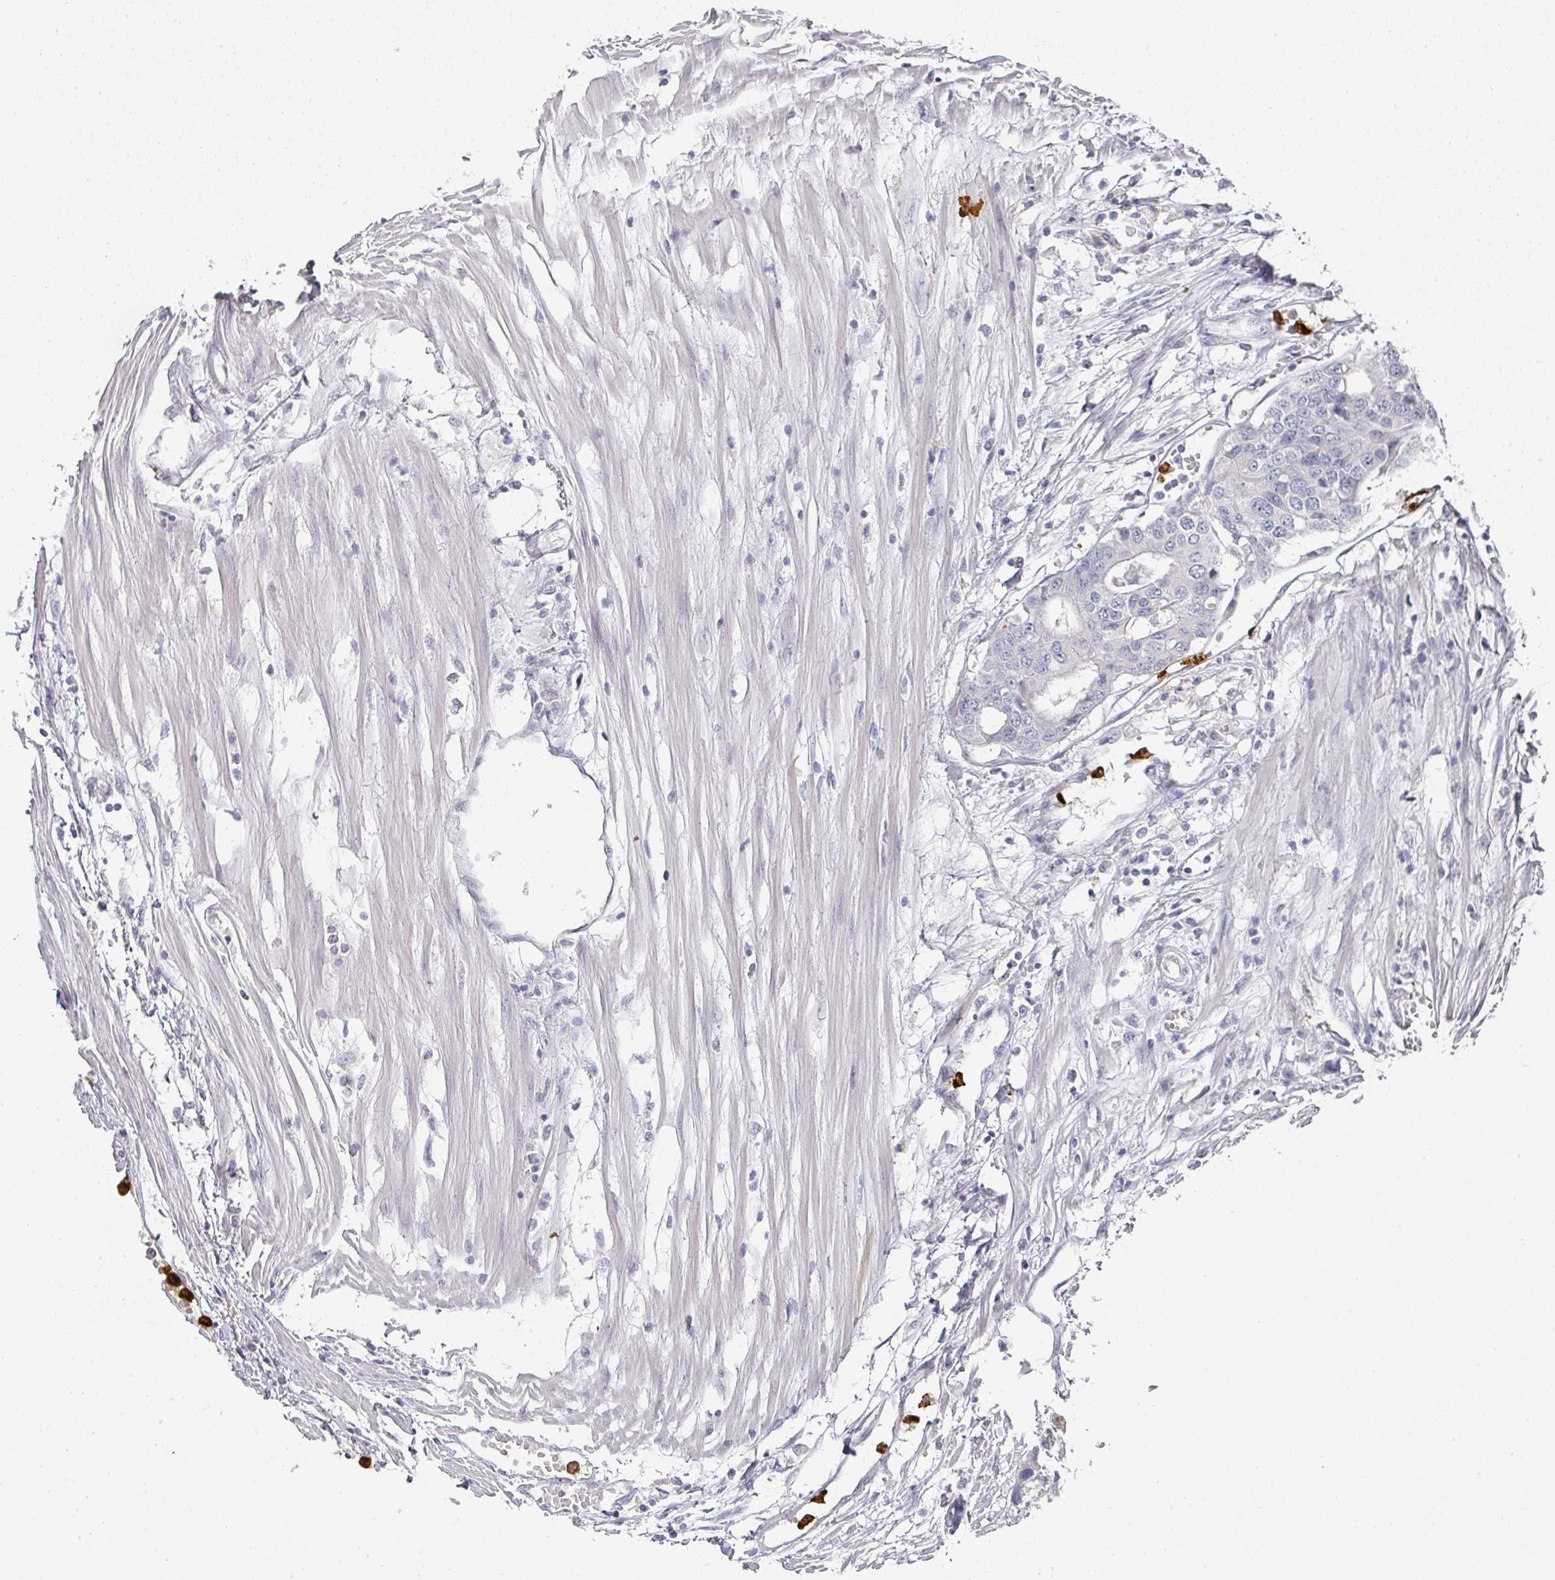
{"staining": {"intensity": "negative", "quantity": "none", "location": "none"}, "tissue": "colorectal cancer", "cell_type": "Tumor cells", "image_type": "cancer", "snomed": [{"axis": "morphology", "description": "Adenocarcinoma, NOS"}, {"axis": "topography", "description": "Colon"}], "caption": "Immunohistochemistry (IHC) micrograph of neoplastic tissue: colorectal cancer (adenocarcinoma) stained with DAB displays no significant protein positivity in tumor cells.", "gene": "CAMP", "patient": {"sex": "male", "age": 77}}